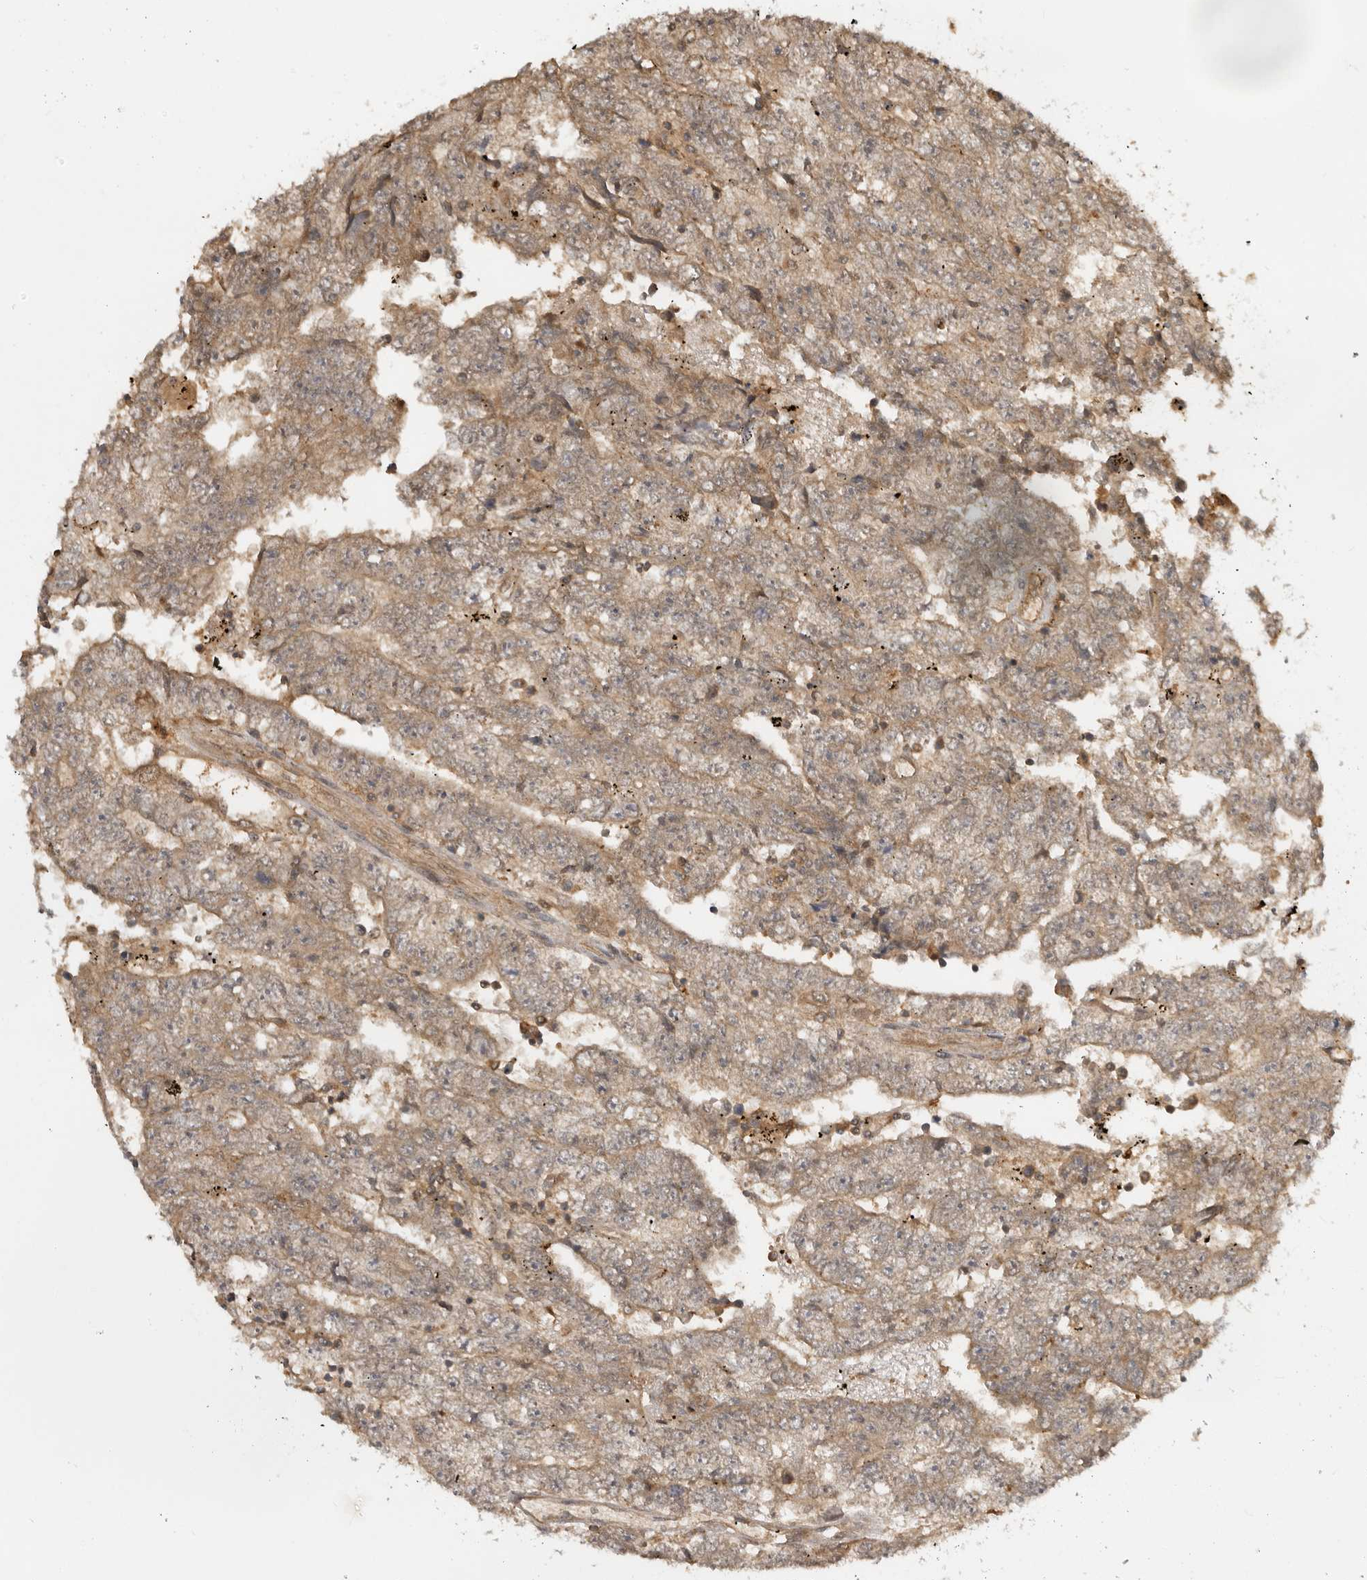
{"staining": {"intensity": "moderate", "quantity": ">75%", "location": "cytoplasmic/membranous"}, "tissue": "testis cancer", "cell_type": "Tumor cells", "image_type": "cancer", "snomed": [{"axis": "morphology", "description": "Carcinoma, Embryonal, NOS"}, {"axis": "topography", "description": "Testis"}], "caption": "Protein positivity by IHC exhibits moderate cytoplasmic/membranous expression in about >75% of tumor cells in testis cancer (embryonal carcinoma).", "gene": "ADPRS", "patient": {"sex": "male", "age": 25}}